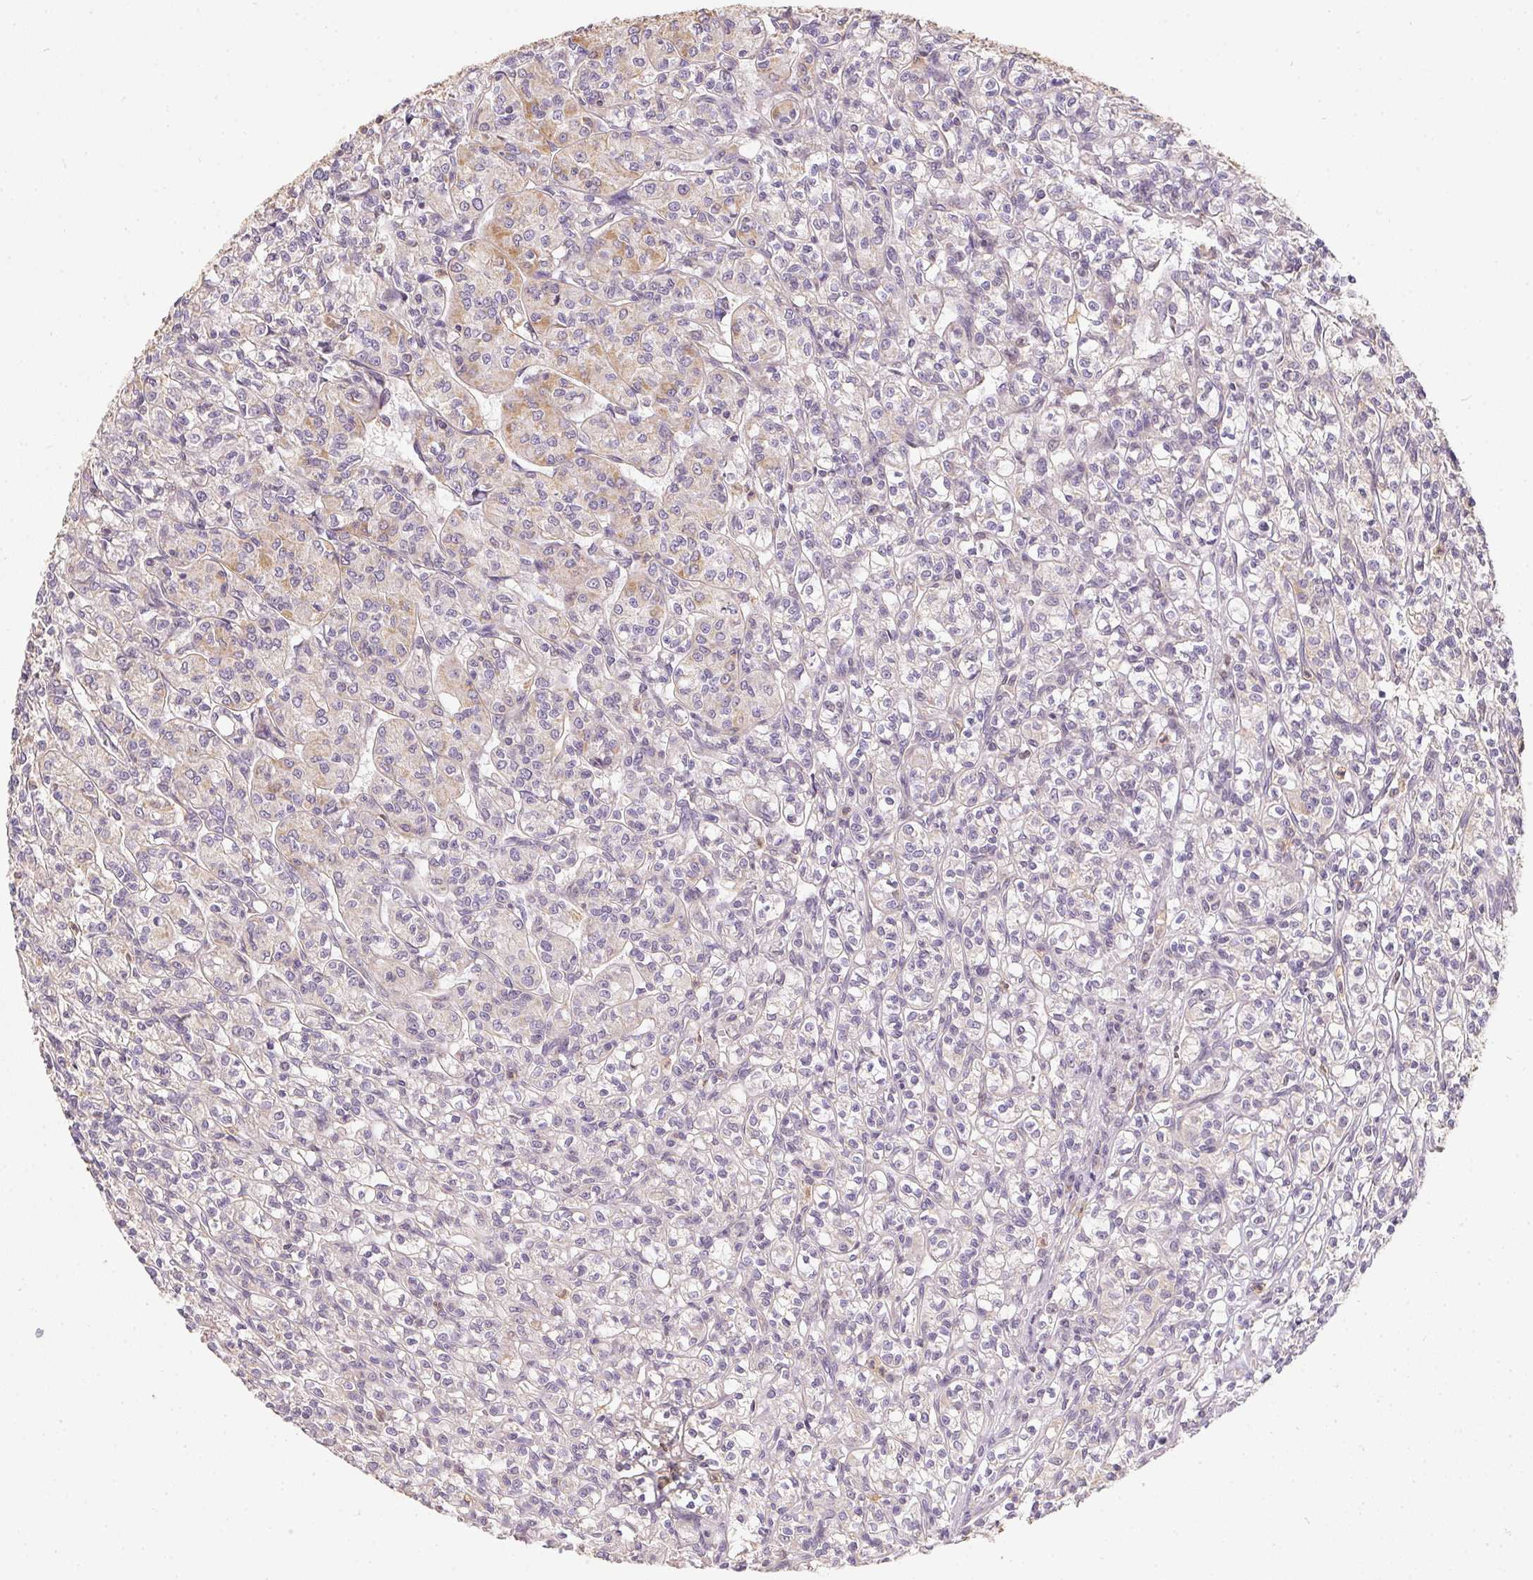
{"staining": {"intensity": "weak", "quantity": "<25%", "location": "cytoplasmic/membranous"}, "tissue": "renal cancer", "cell_type": "Tumor cells", "image_type": "cancer", "snomed": [{"axis": "morphology", "description": "Adenocarcinoma, NOS"}, {"axis": "topography", "description": "Kidney"}], "caption": "Immunohistochemical staining of human renal cancer (adenocarcinoma) demonstrates no significant expression in tumor cells.", "gene": "REV3L", "patient": {"sex": "male", "age": 36}}